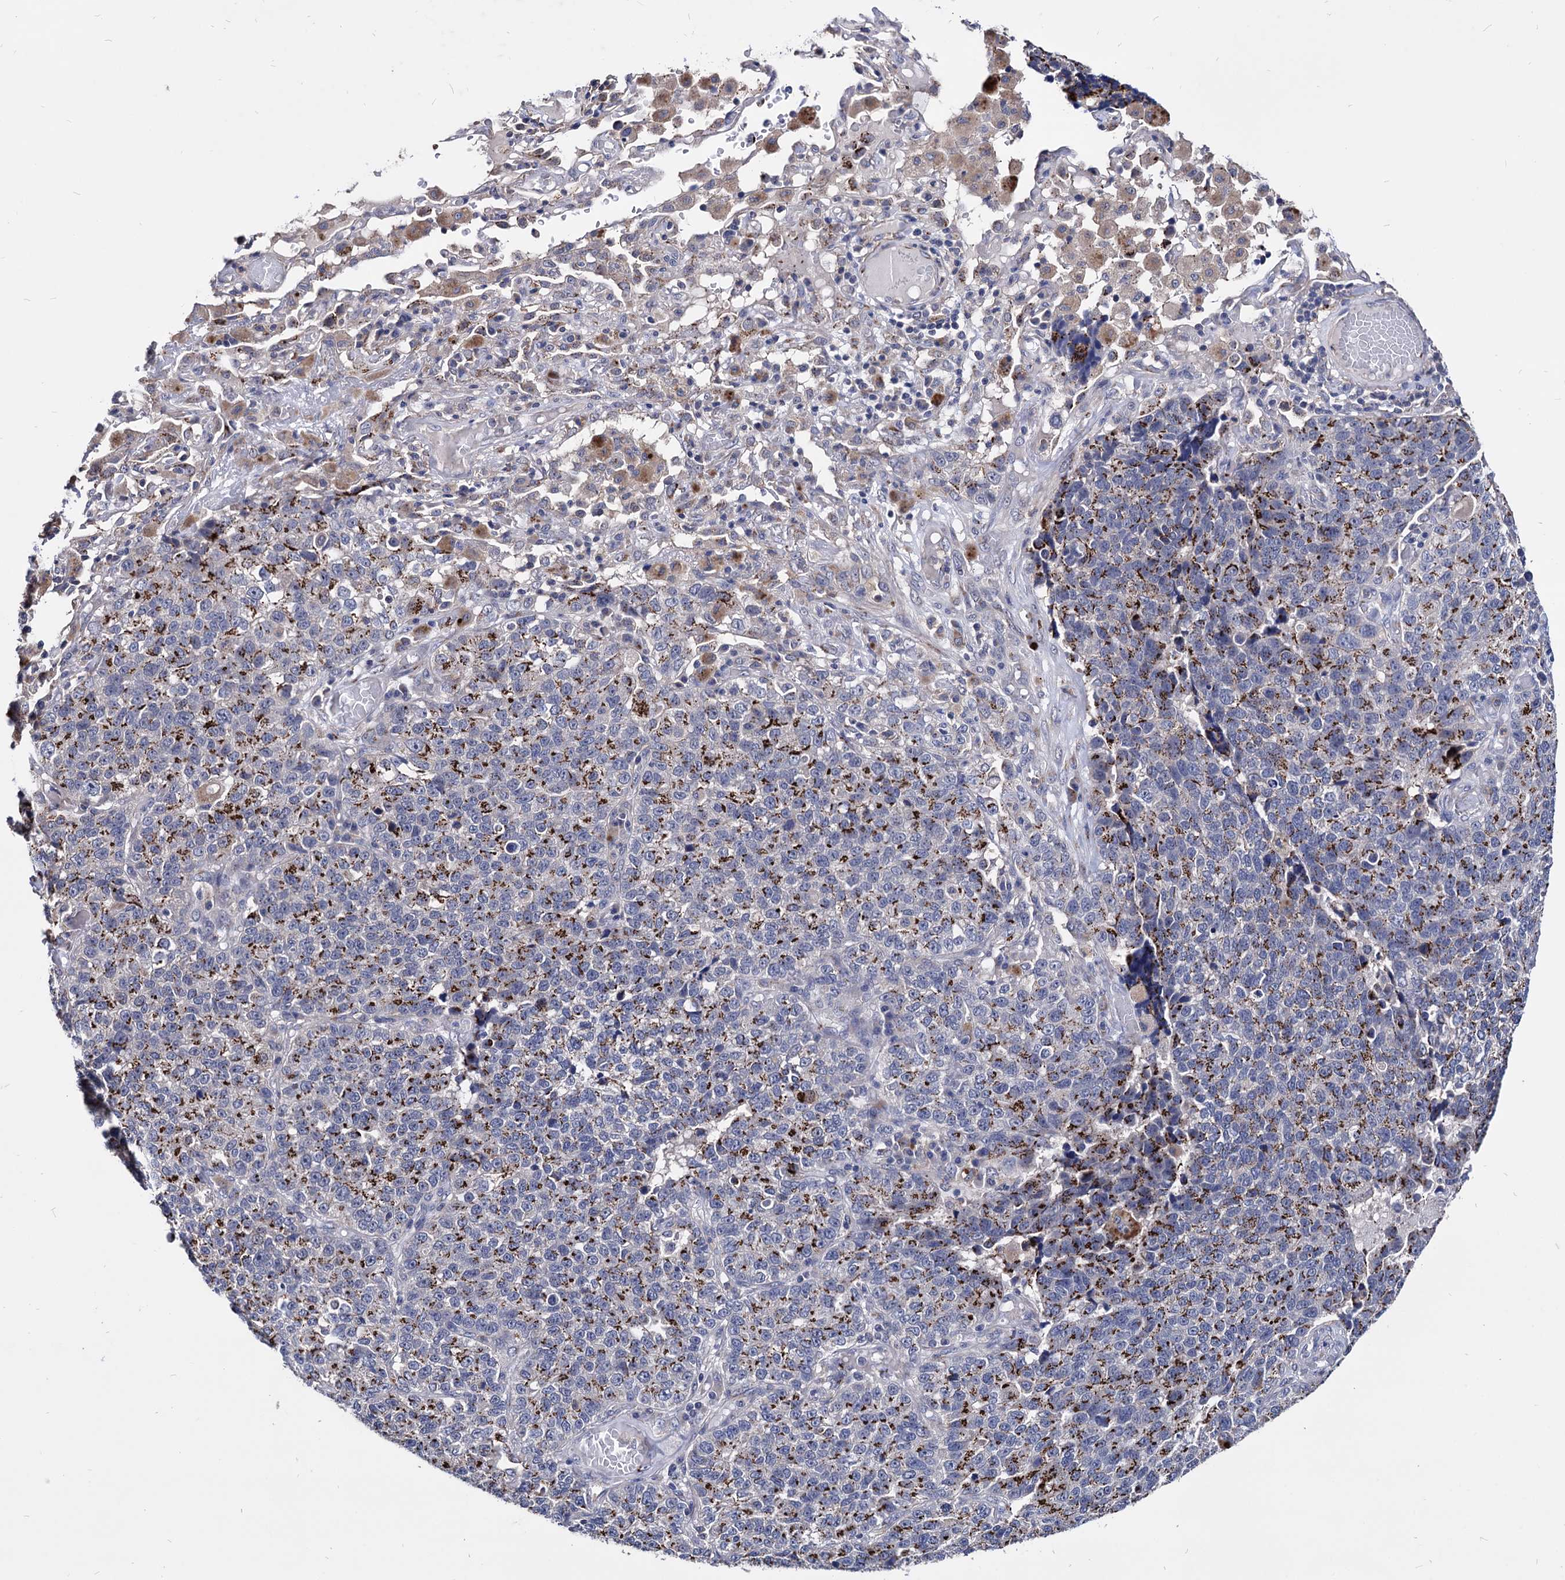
{"staining": {"intensity": "strong", "quantity": ">75%", "location": "cytoplasmic/membranous"}, "tissue": "lung cancer", "cell_type": "Tumor cells", "image_type": "cancer", "snomed": [{"axis": "morphology", "description": "Adenocarcinoma, NOS"}, {"axis": "topography", "description": "Lung"}], "caption": "Strong cytoplasmic/membranous positivity for a protein is identified in approximately >75% of tumor cells of lung cancer (adenocarcinoma) using IHC.", "gene": "ESD", "patient": {"sex": "male", "age": 49}}